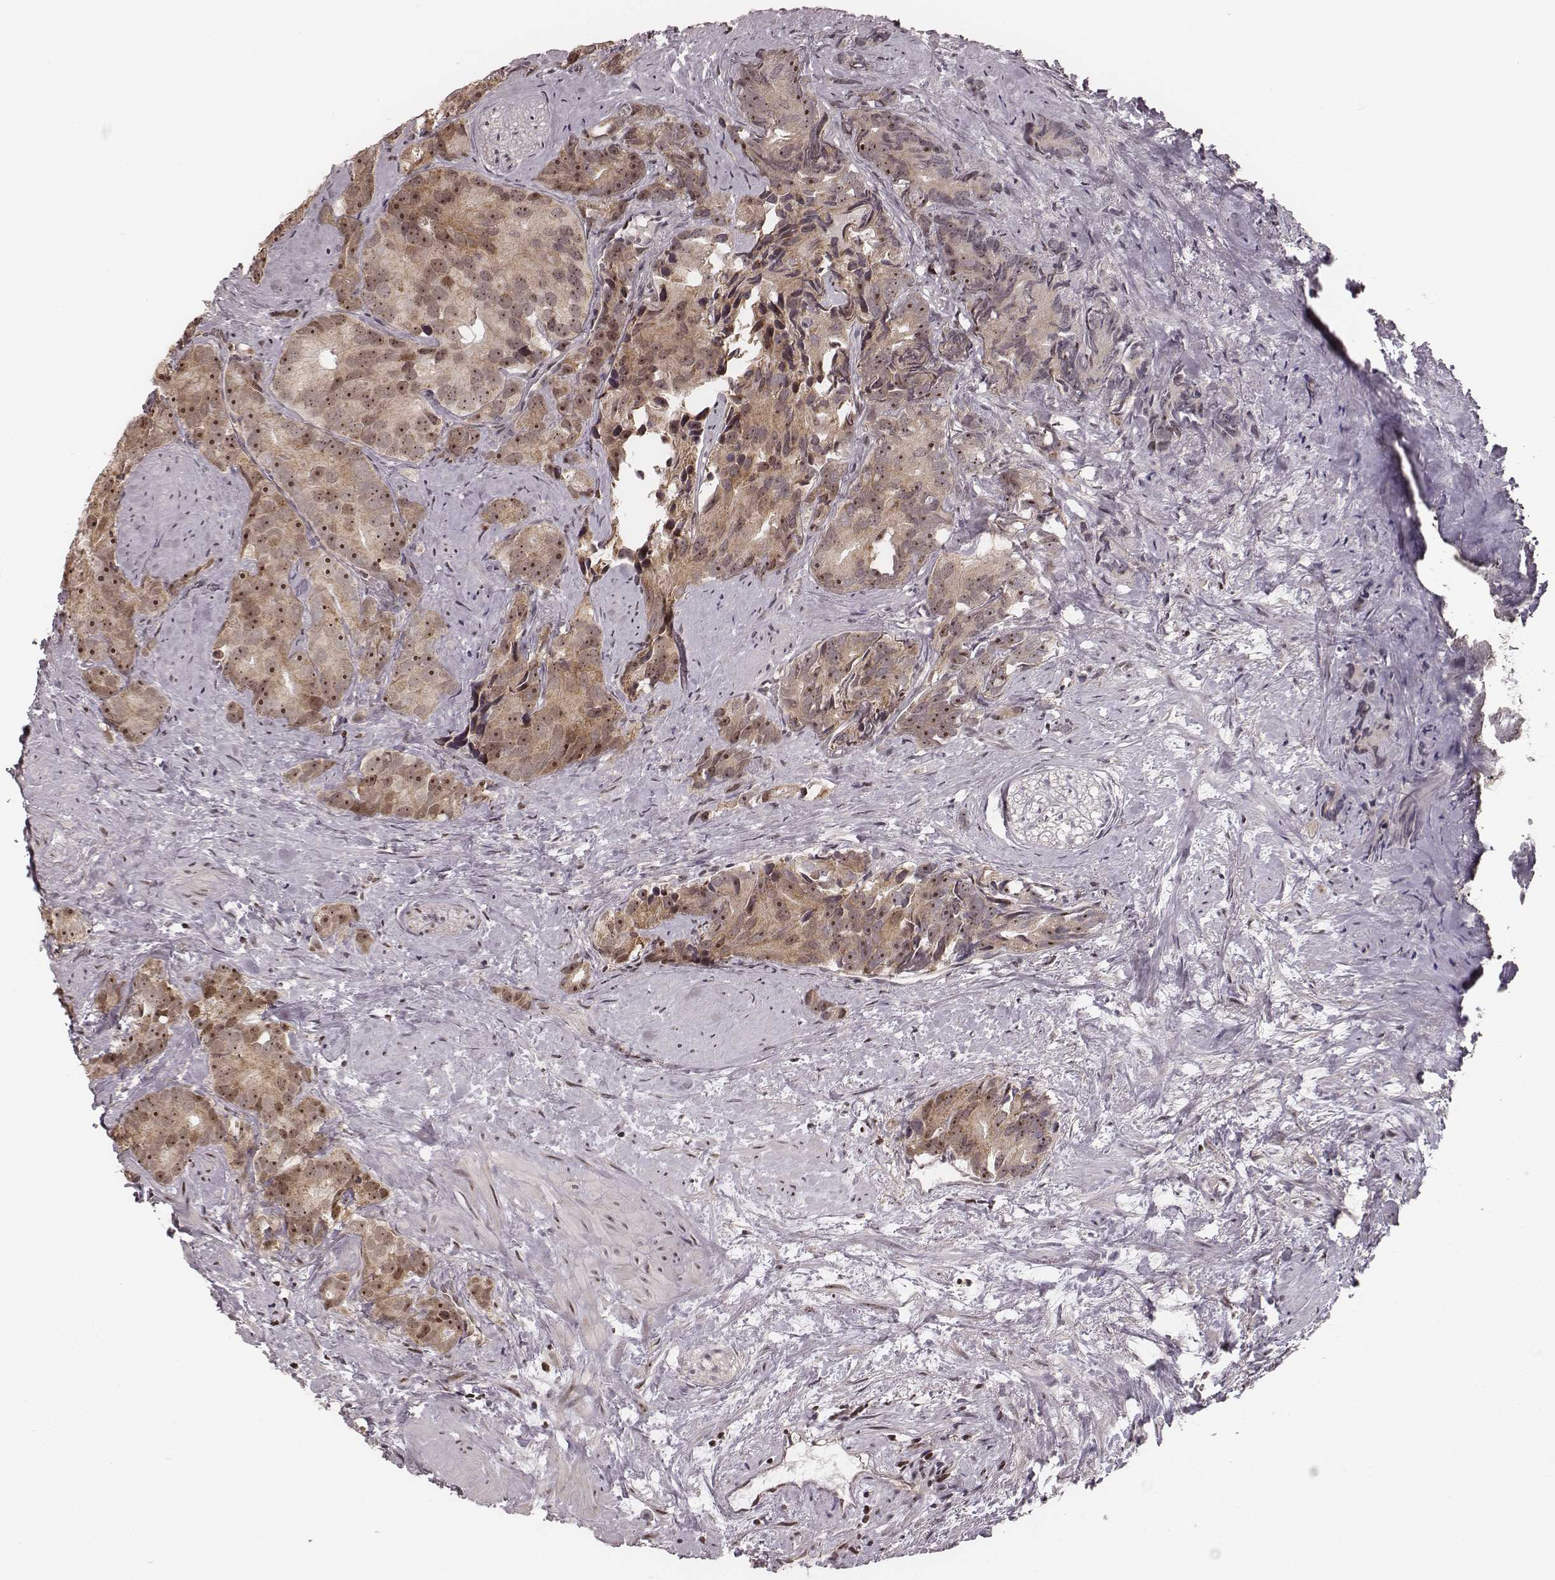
{"staining": {"intensity": "moderate", "quantity": ">75%", "location": "cytoplasmic/membranous,nuclear"}, "tissue": "prostate cancer", "cell_type": "Tumor cells", "image_type": "cancer", "snomed": [{"axis": "morphology", "description": "Adenocarcinoma, High grade"}, {"axis": "topography", "description": "Prostate"}], "caption": "Prostate cancer (adenocarcinoma (high-grade)) tissue reveals moderate cytoplasmic/membranous and nuclear expression in about >75% of tumor cells (brown staining indicates protein expression, while blue staining denotes nuclei).", "gene": "VRK3", "patient": {"sex": "male", "age": 90}}